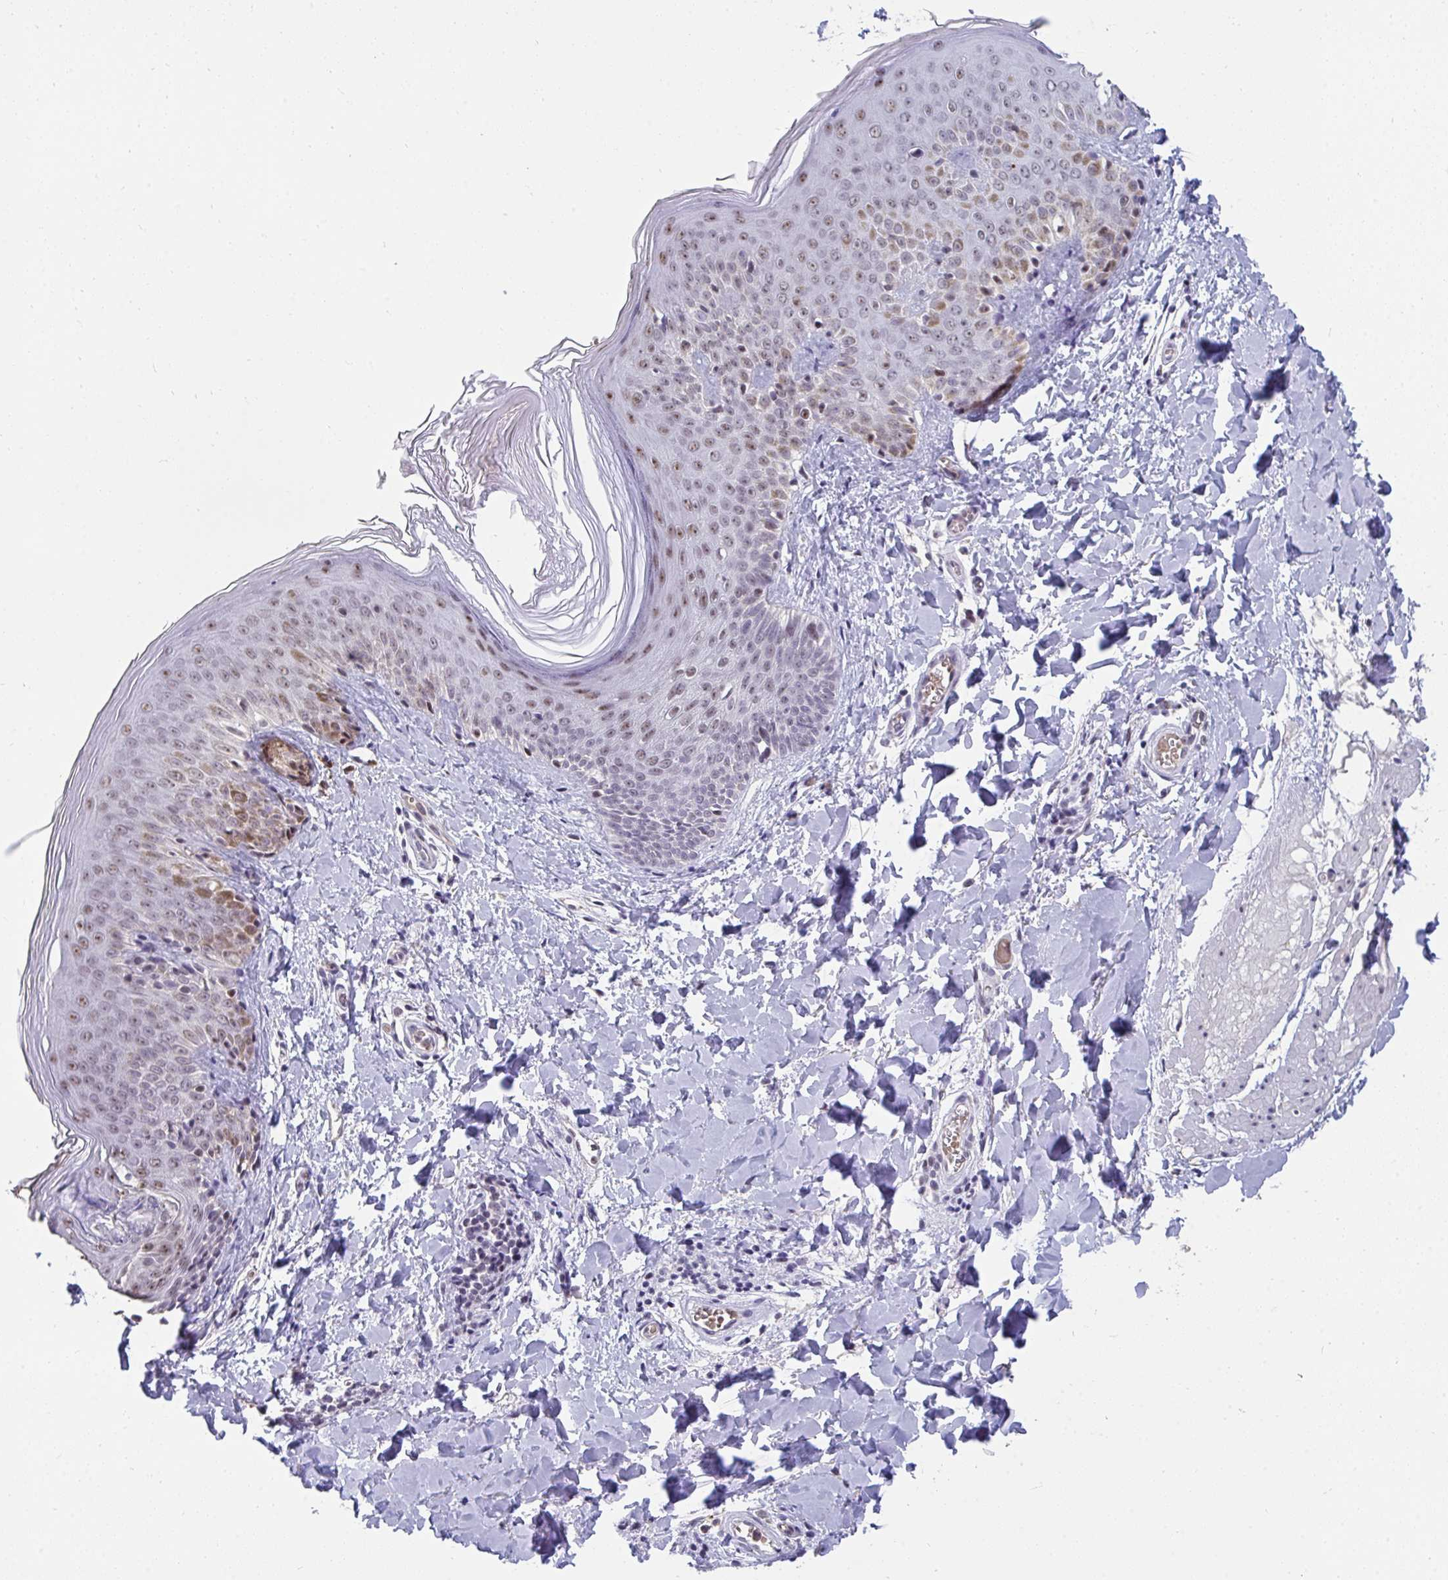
{"staining": {"intensity": "negative", "quantity": "none", "location": "none"}, "tissue": "skin", "cell_type": "Fibroblasts", "image_type": "normal", "snomed": [{"axis": "morphology", "description": "Normal tissue, NOS"}, {"axis": "topography", "description": "Skin"}], "caption": "IHC of unremarkable skin exhibits no expression in fibroblasts. Nuclei are stained in blue.", "gene": "SENP3", "patient": {"sex": "male", "age": 16}}